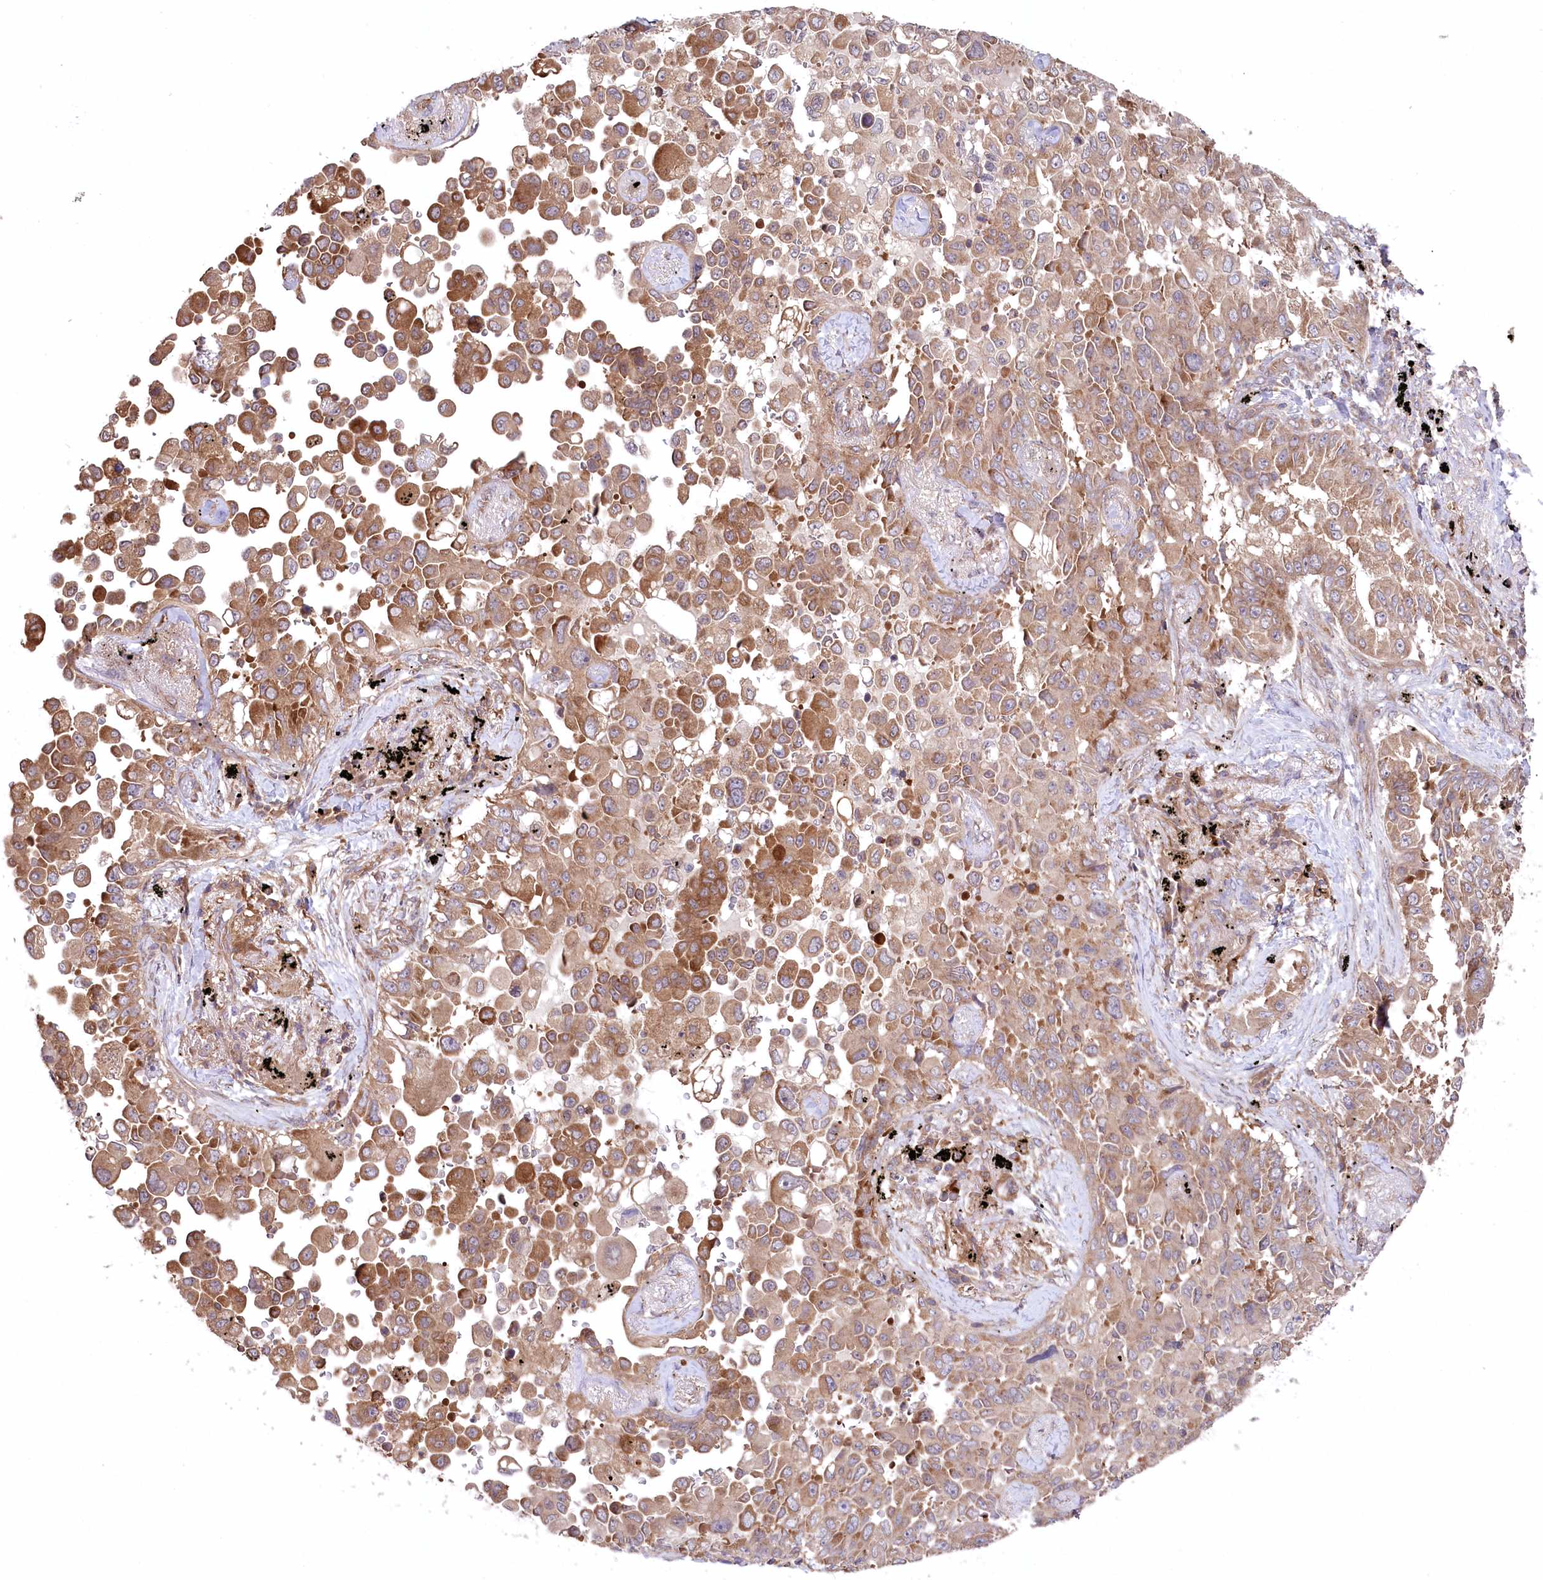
{"staining": {"intensity": "moderate", "quantity": ">75%", "location": "cytoplasmic/membranous"}, "tissue": "lung cancer", "cell_type": "Tumor cells", "image_type": "cancer", "snomed": [{"axis": "morphology", "description": "Adenocarcinoma, NOS"}, {"axis": "topography", "description": "Lung"}], "caption": "Adenocarcinoma (lung) tissue reveals moderate cytoplasmic/membranous expression in approximately >75% of tumor cells, visualized by immunohistochemistry.", "gene": "PPP1R21", "patient": {"sex": "female", "age": 67}}